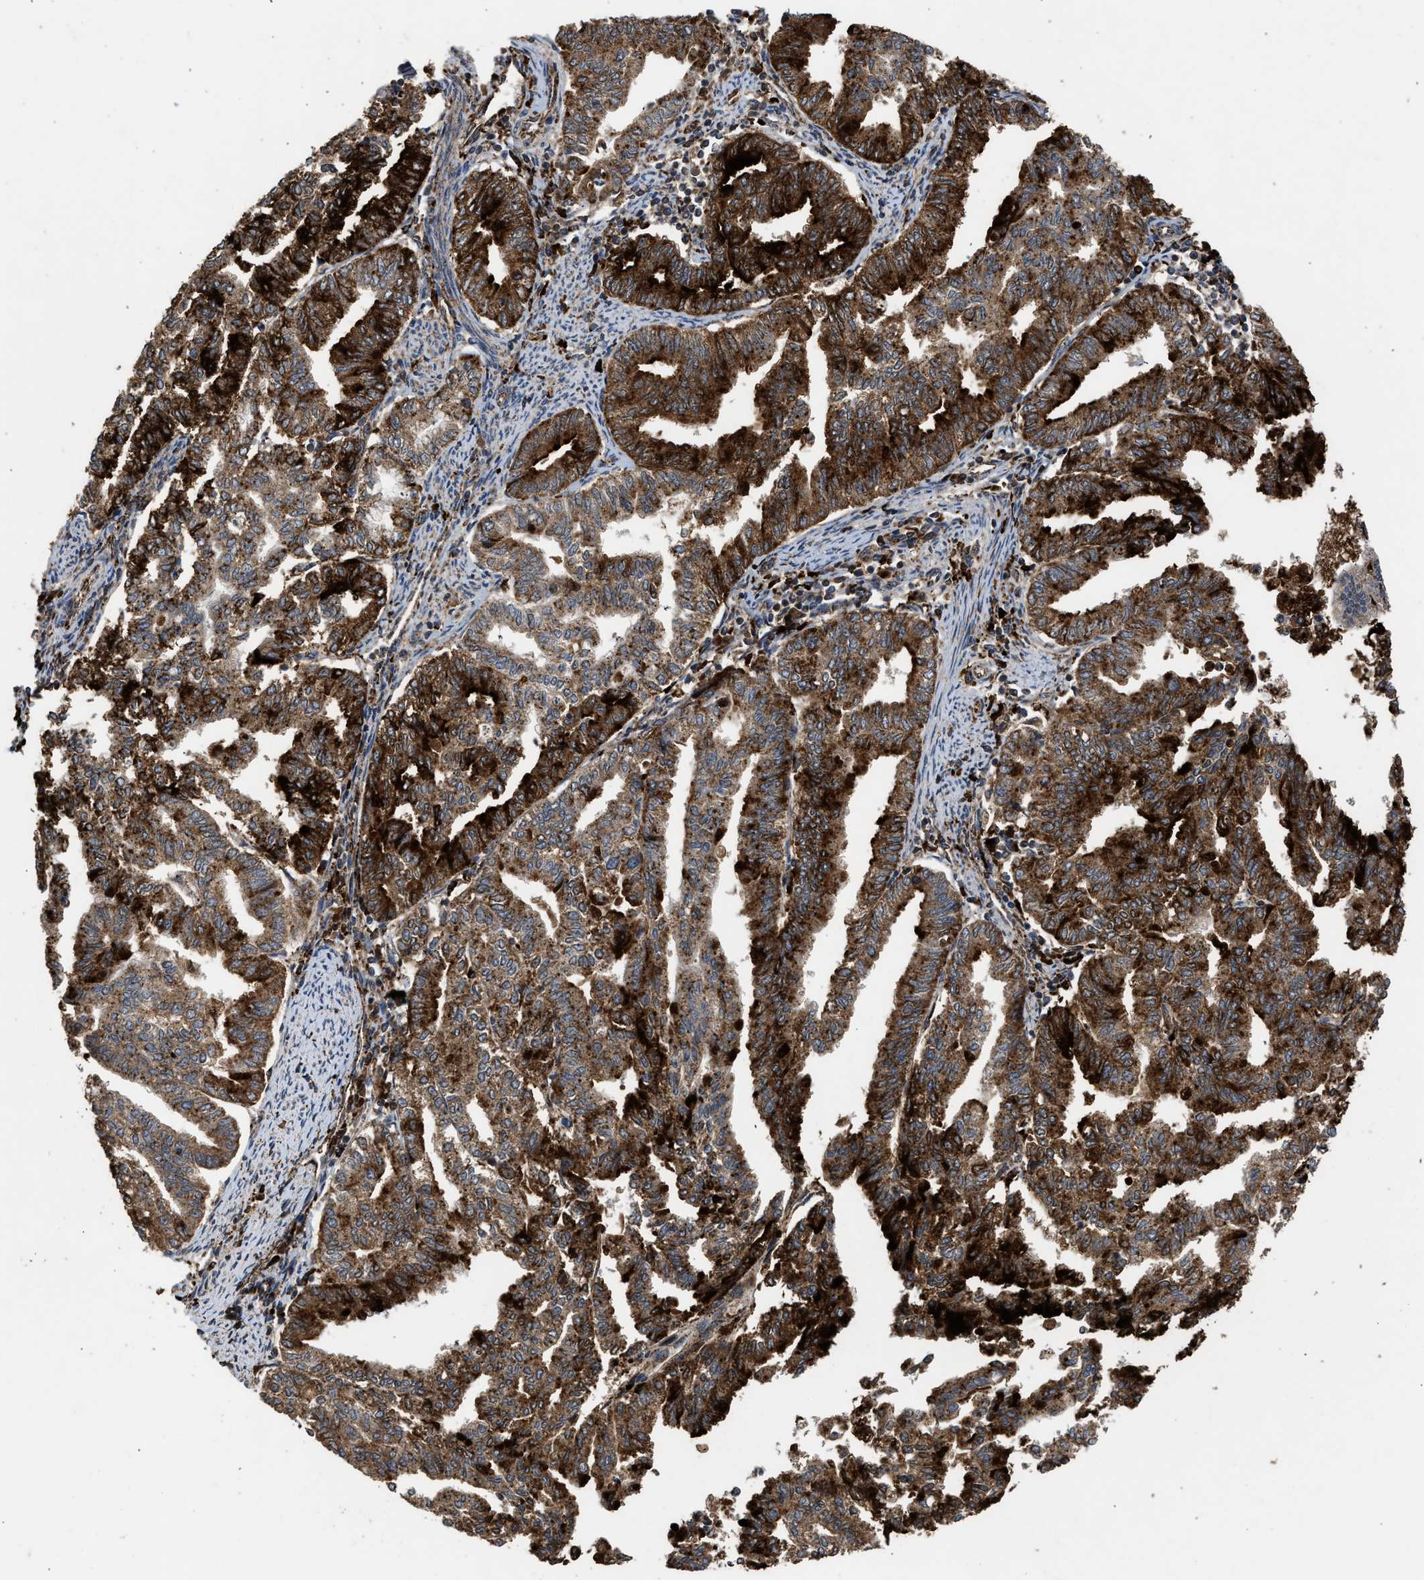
{"staining": {"intensity": "strong", "quantity": ">75%", "location": "cytoplasmic/membranous"}, "tissue": "endometrial cancer", "cell_type": "Tumor cells", "image_type": "cancer", "snomed": [{"axis": "morphology", "description": "Adenocarcinoma, NOS"}, {"axis": "topography", "description": "Endometrium"}], "caption": "Strong cytoplasmic/membranous staining is present in about >75% of tumor cells in endometrial cancer.", "gene": "CTSV", "patient": {"sex": "female", "age": 79}}